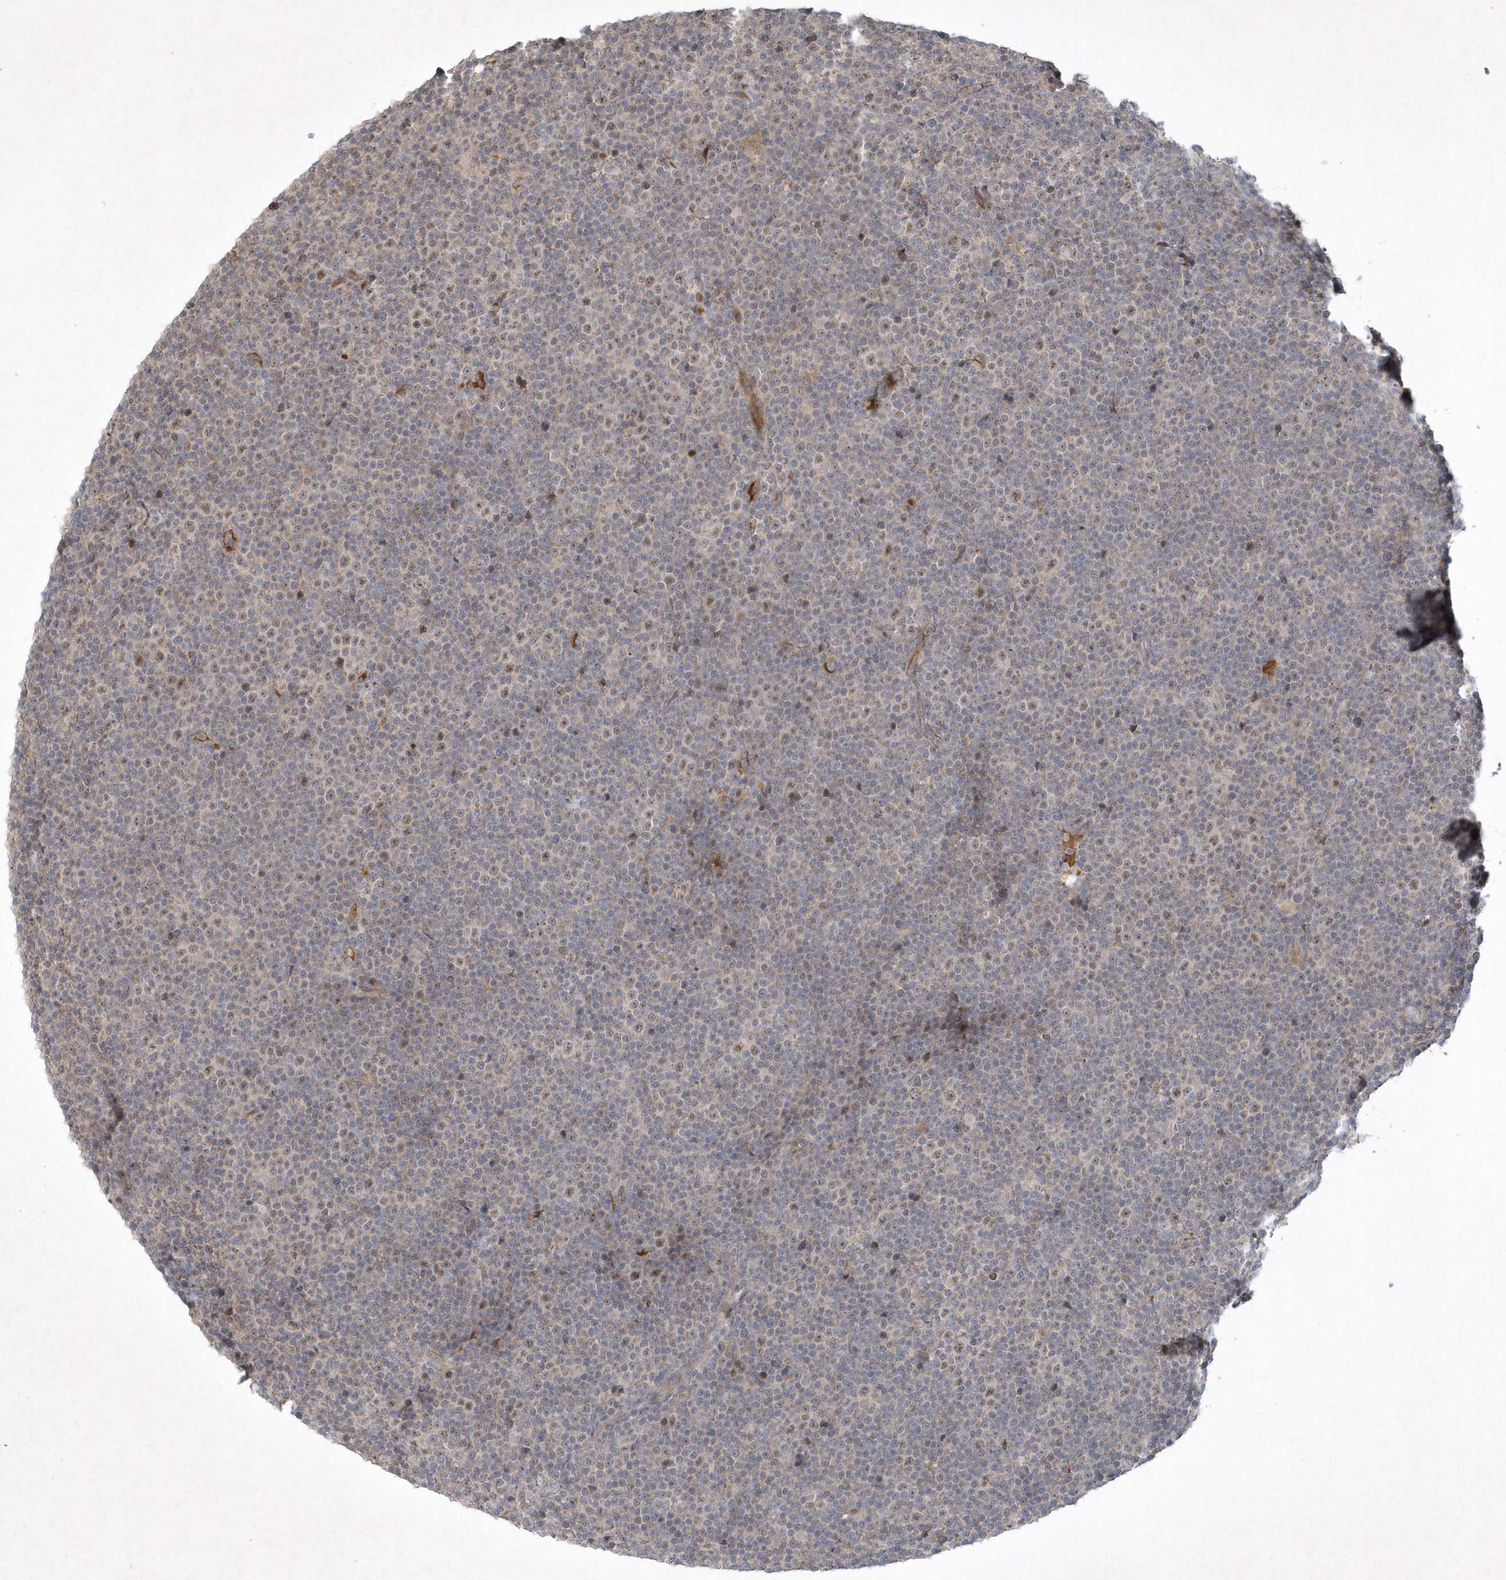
{"staining": {"intensity": "weak", "quantity": "25%-75%", "location": "nuclear"}, "tissue": "lymphoma", "cell_type": "Tumor cells", "image_type": "cancer", "snomed": [{"axis": "morphology", "description": "Malignant lymphoma, non-Hodgkin's type, Low grade"}, {"axis": "topography", "description": "Lymph node"}], "caption": "This is an image of immunohistochemistry (IHC) staining of lymphoma, which shows weak positivity in the nuclear of tumor cells.", "gene": "THG1L", "patient": {"sex": "female", "age": 67}}